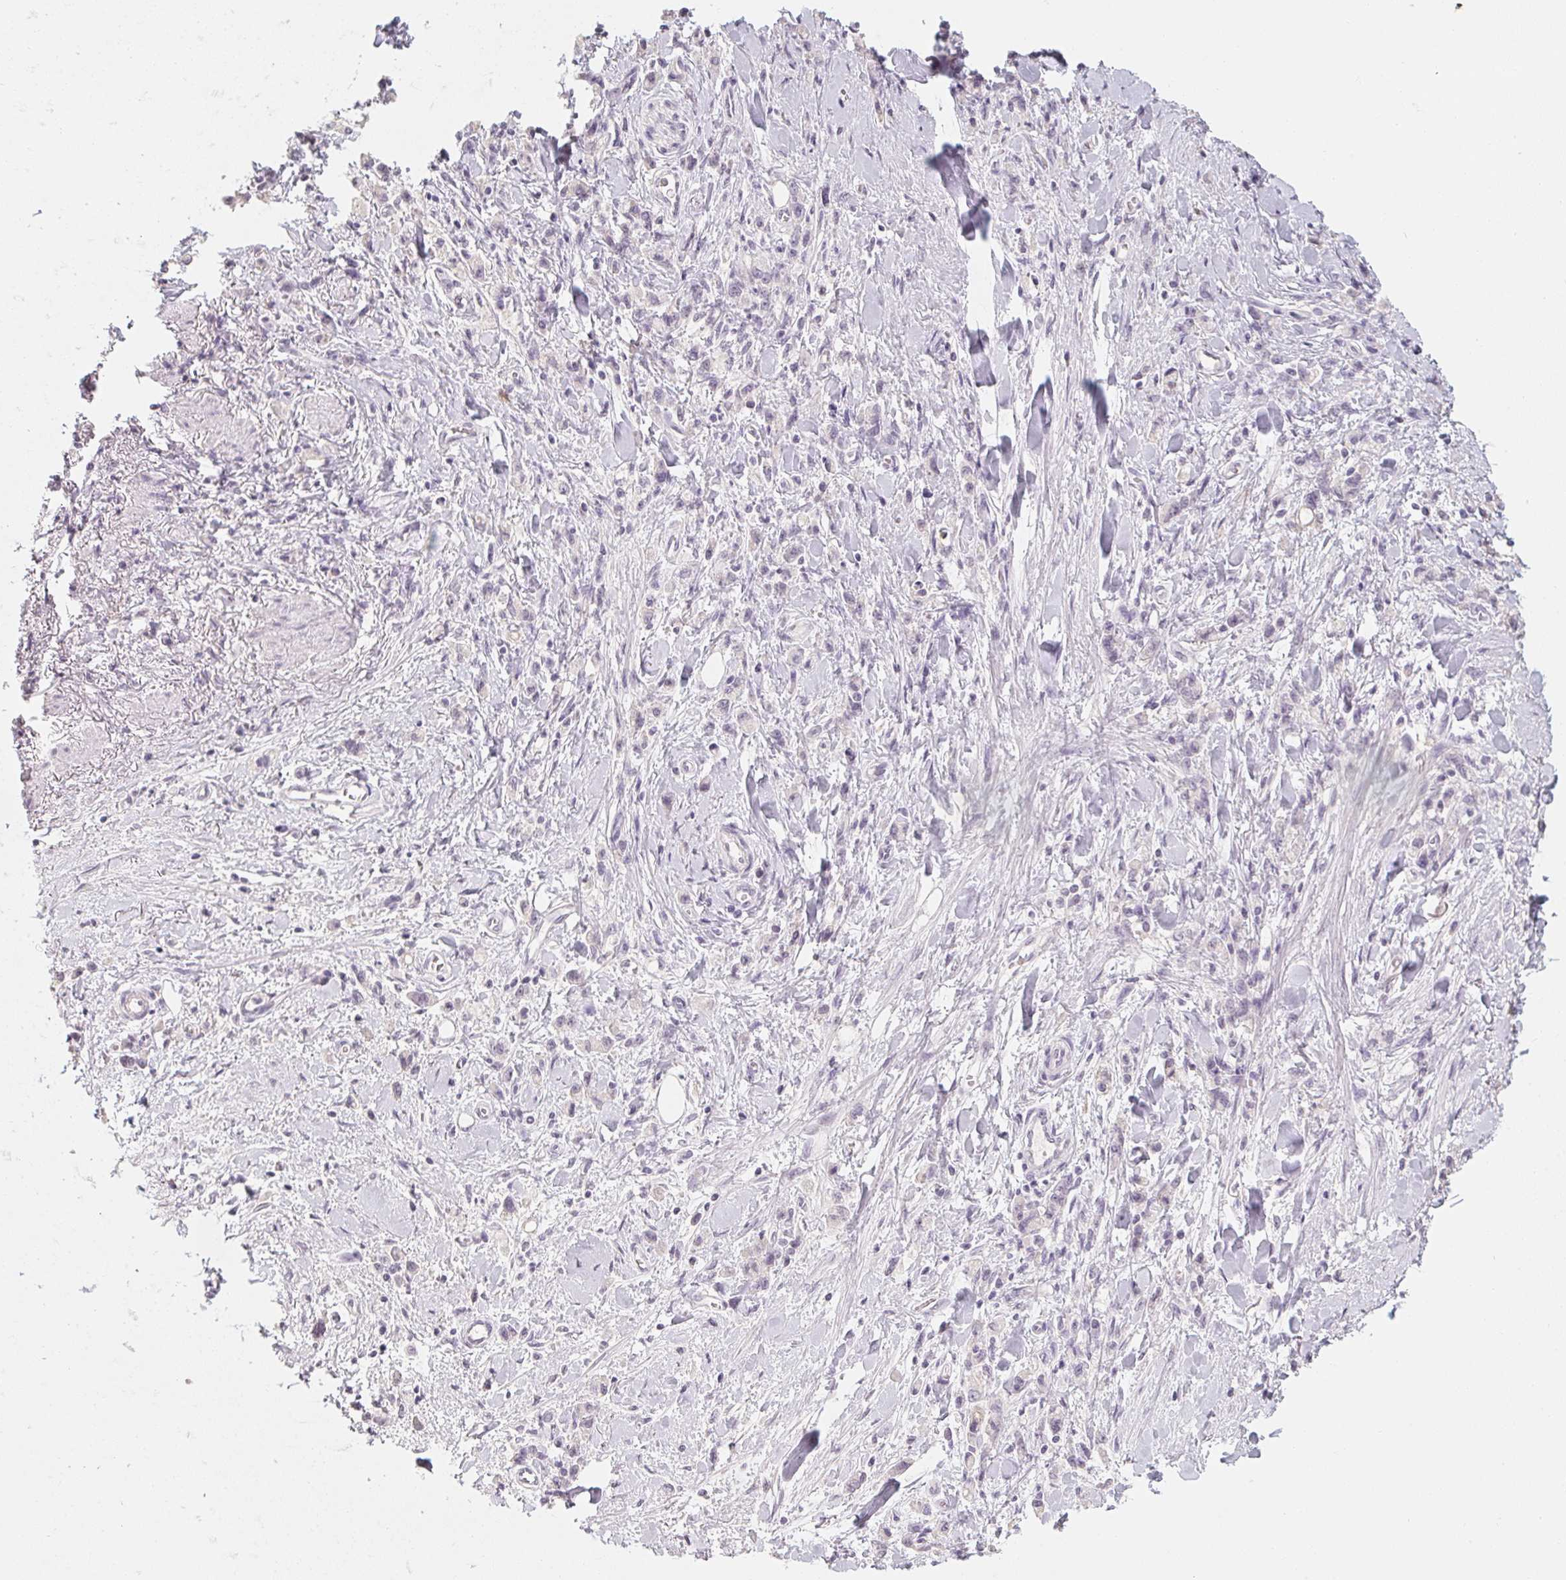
{"staining": {"intensity": "negative", "quantity": "none", "location": "none"}, "tissue": "stomach cancer", "cell_type": "Tumor cells", "image_type": "cancer", "snomed": [{"axis": "morphology", "description": "Adenocarcinoma, NOS"}, {"axis": "topography", "description": "Stomach"}], "caption": "The image displays no significant positivity in tumor cells of stomach cancer (adenocarcinoma).", "gene": "CAPZA3", "patient": {"sex": "male", "age": 77}}